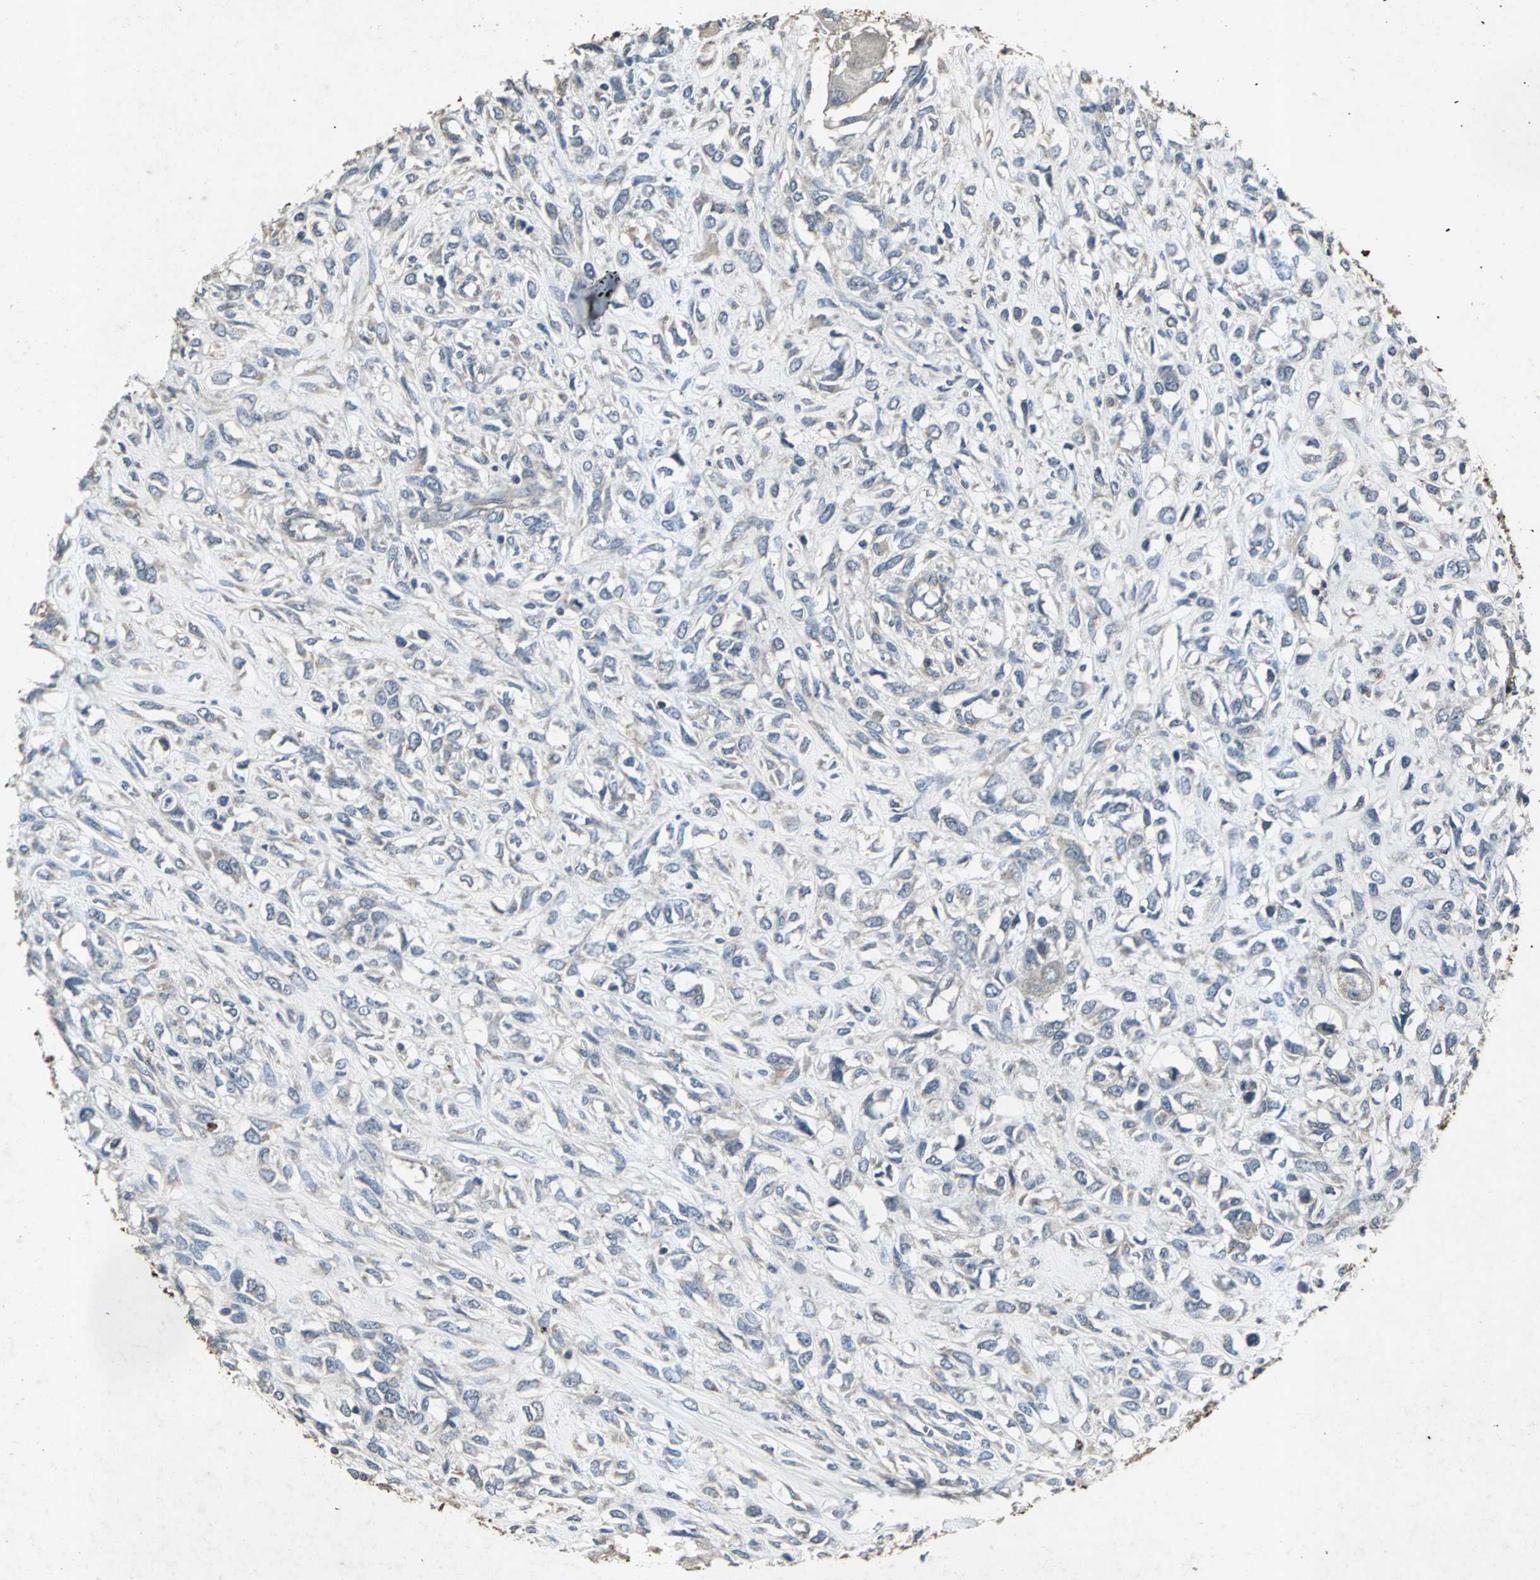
{"staining": {"intensity": "weak", "quantity": "25%-75%", "location": "cytoplasmic/membranous"}, "tissue": "head and neck cancer", "cell_type": "Tumor cells", "image_type": "cancer", "snomed": [{"axis": "morphology", "description": "Necrosis, NOS"}, {"axis": "morphology", "description": "Neoplasm, malignant, NOS"}, {"axis": "topography", "description": "Salivary gland"}, {"axis": "topography", "description": "Head-Neck"}], "caption": "An immunohistochemistry (IHC) image of neoplastic tissue is shown. Protein staining in brown labels weak cytoplasmic/membranous positivity in malignant neoplasm (head and neck) within tumor cells.", "gene": "CCR9", "patient": {"sex": "male", "age": 43}}